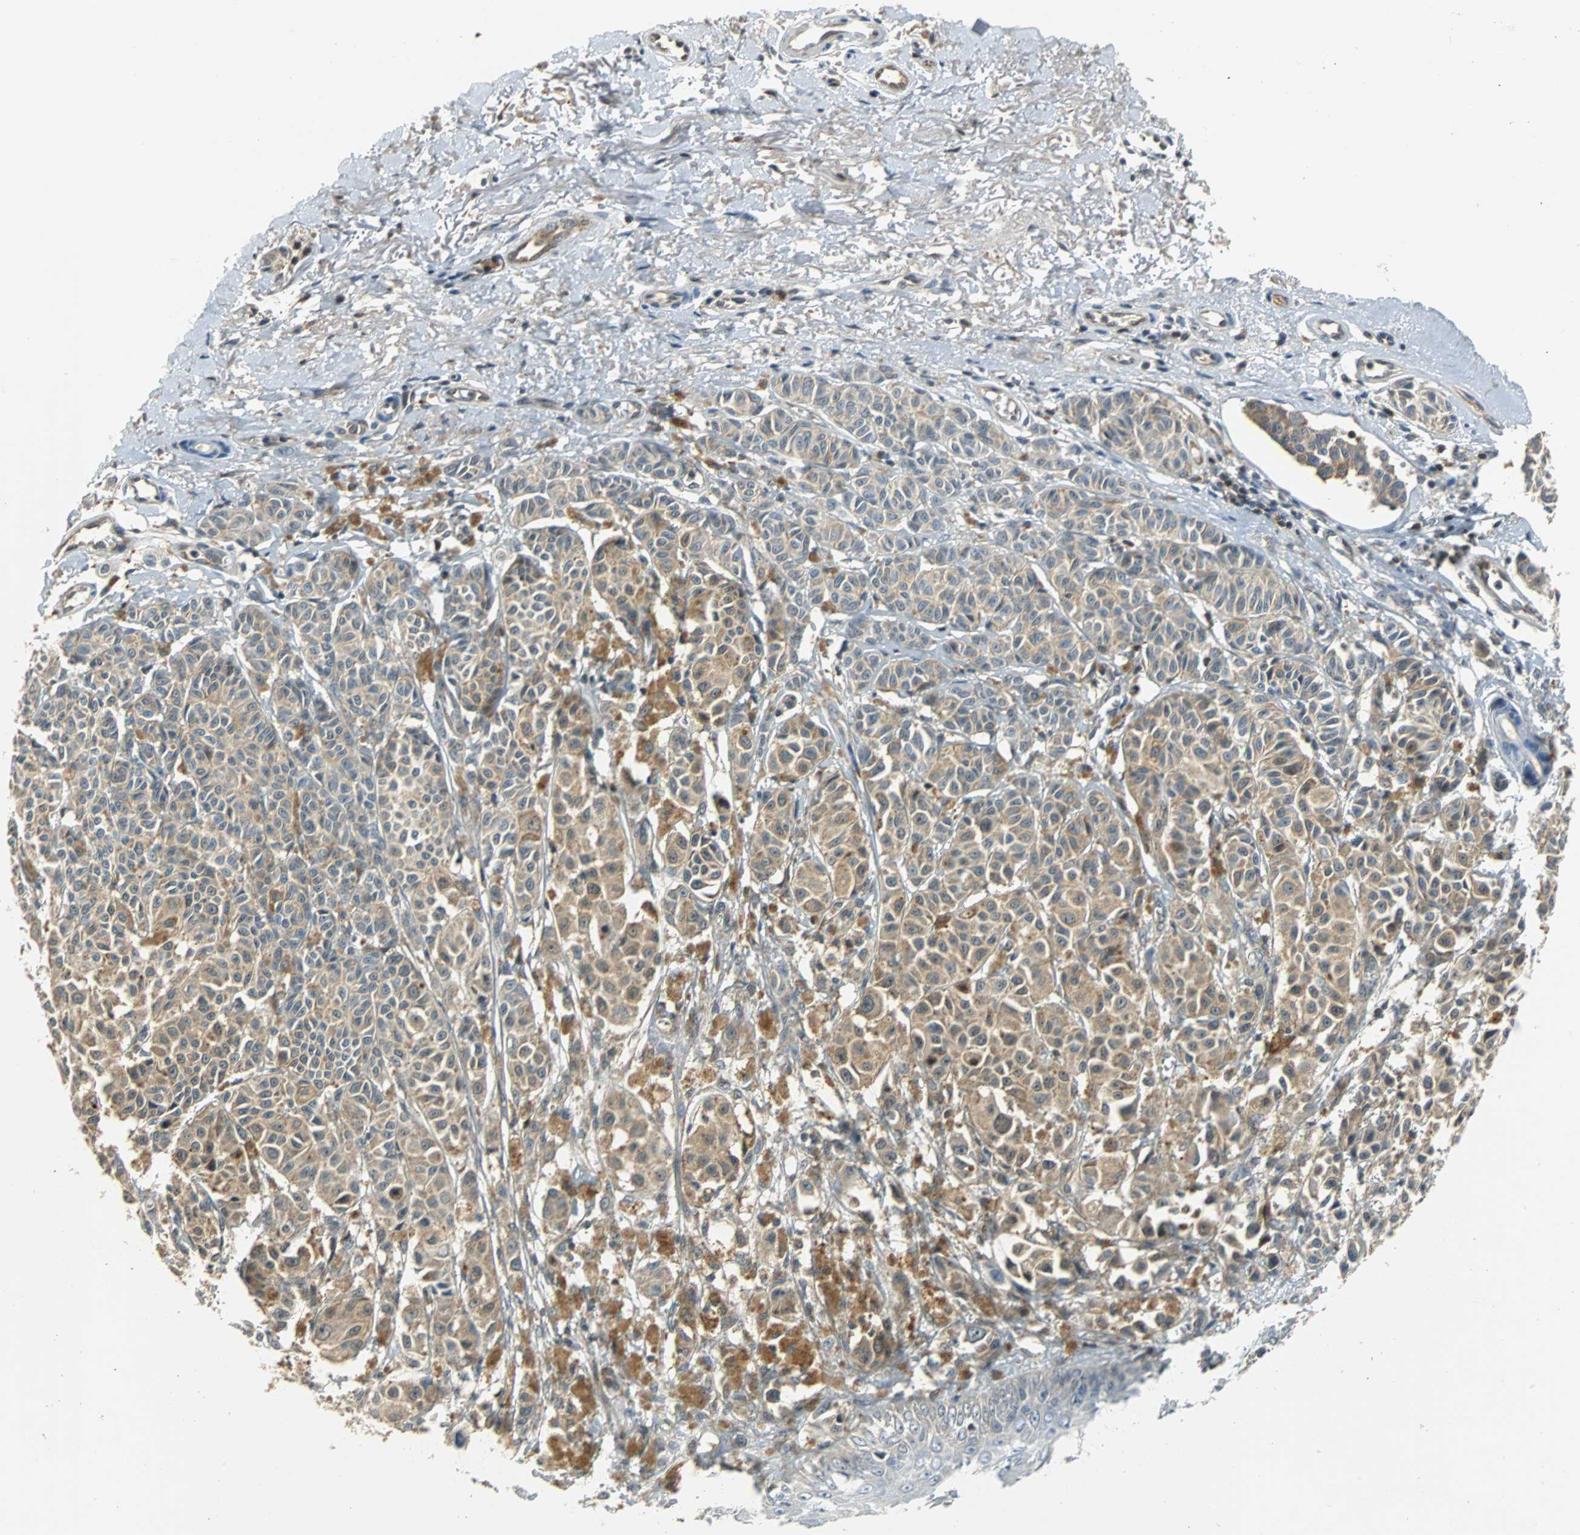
{"staining": {"intensity": "moderate", "quantity": ">75%", "location": "cytoplasmic/membranous"}, "tissue": "melanoma", "cell_type": "Tumor cells", "image_type": "cancer", "snomed": [{"axis": "morphology", "description": "Malignant melanoma, NOS"}, {"axis": "topography", "description": "Skin"}], "caption": "This is a micrograph of IHC staining of melanoma, which shows moderate expression in the cytoplasmic/membranous of tumor cells.", "gene": "GSDMD", "patient": {"sex": "male", "age": 76}}